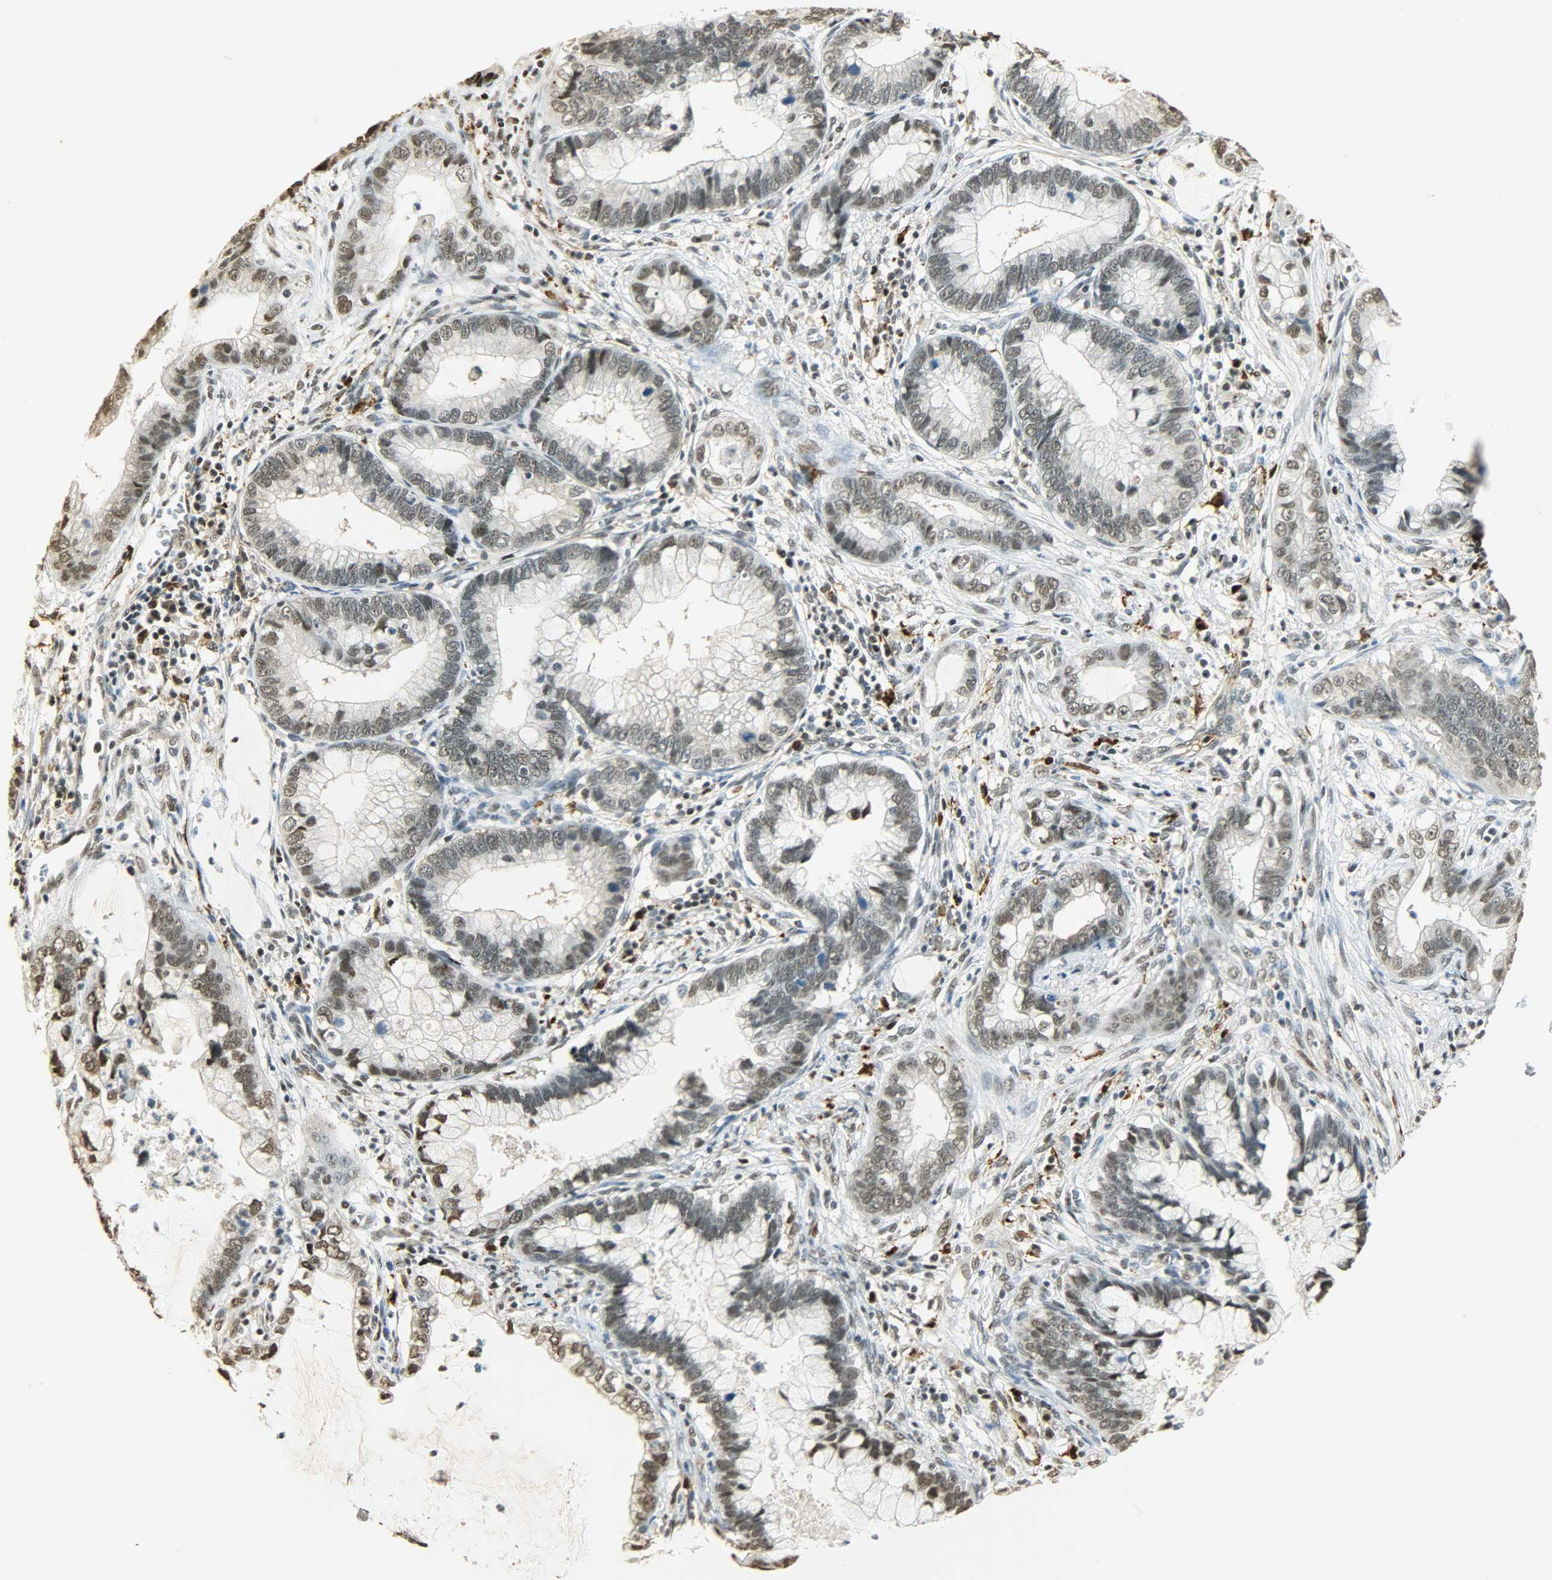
{"staining": {"intensity": "weak", "quantity": ">75%", "location": "nuclear"}, "tissue": "cervical cancer", "cell_type": "Tumor cells", "image_type": "cancer", "snomed": [{"axis": "morphology", "description": "Adenocarcinoma, NOS"}, {"axis": "topography", "description": "Cervix"}], "caption": "Immunohistochemistry image of neoplastic tissue: adenocarcinoma (cervical) stained using immunohistochemistry reveals low levels of weak protein expression localized specifically in the nuclear of tumor cells, appearing as a nuclear brown color.", "gene": "NGFR", "patient": {"sex": "female", "age": 44}}